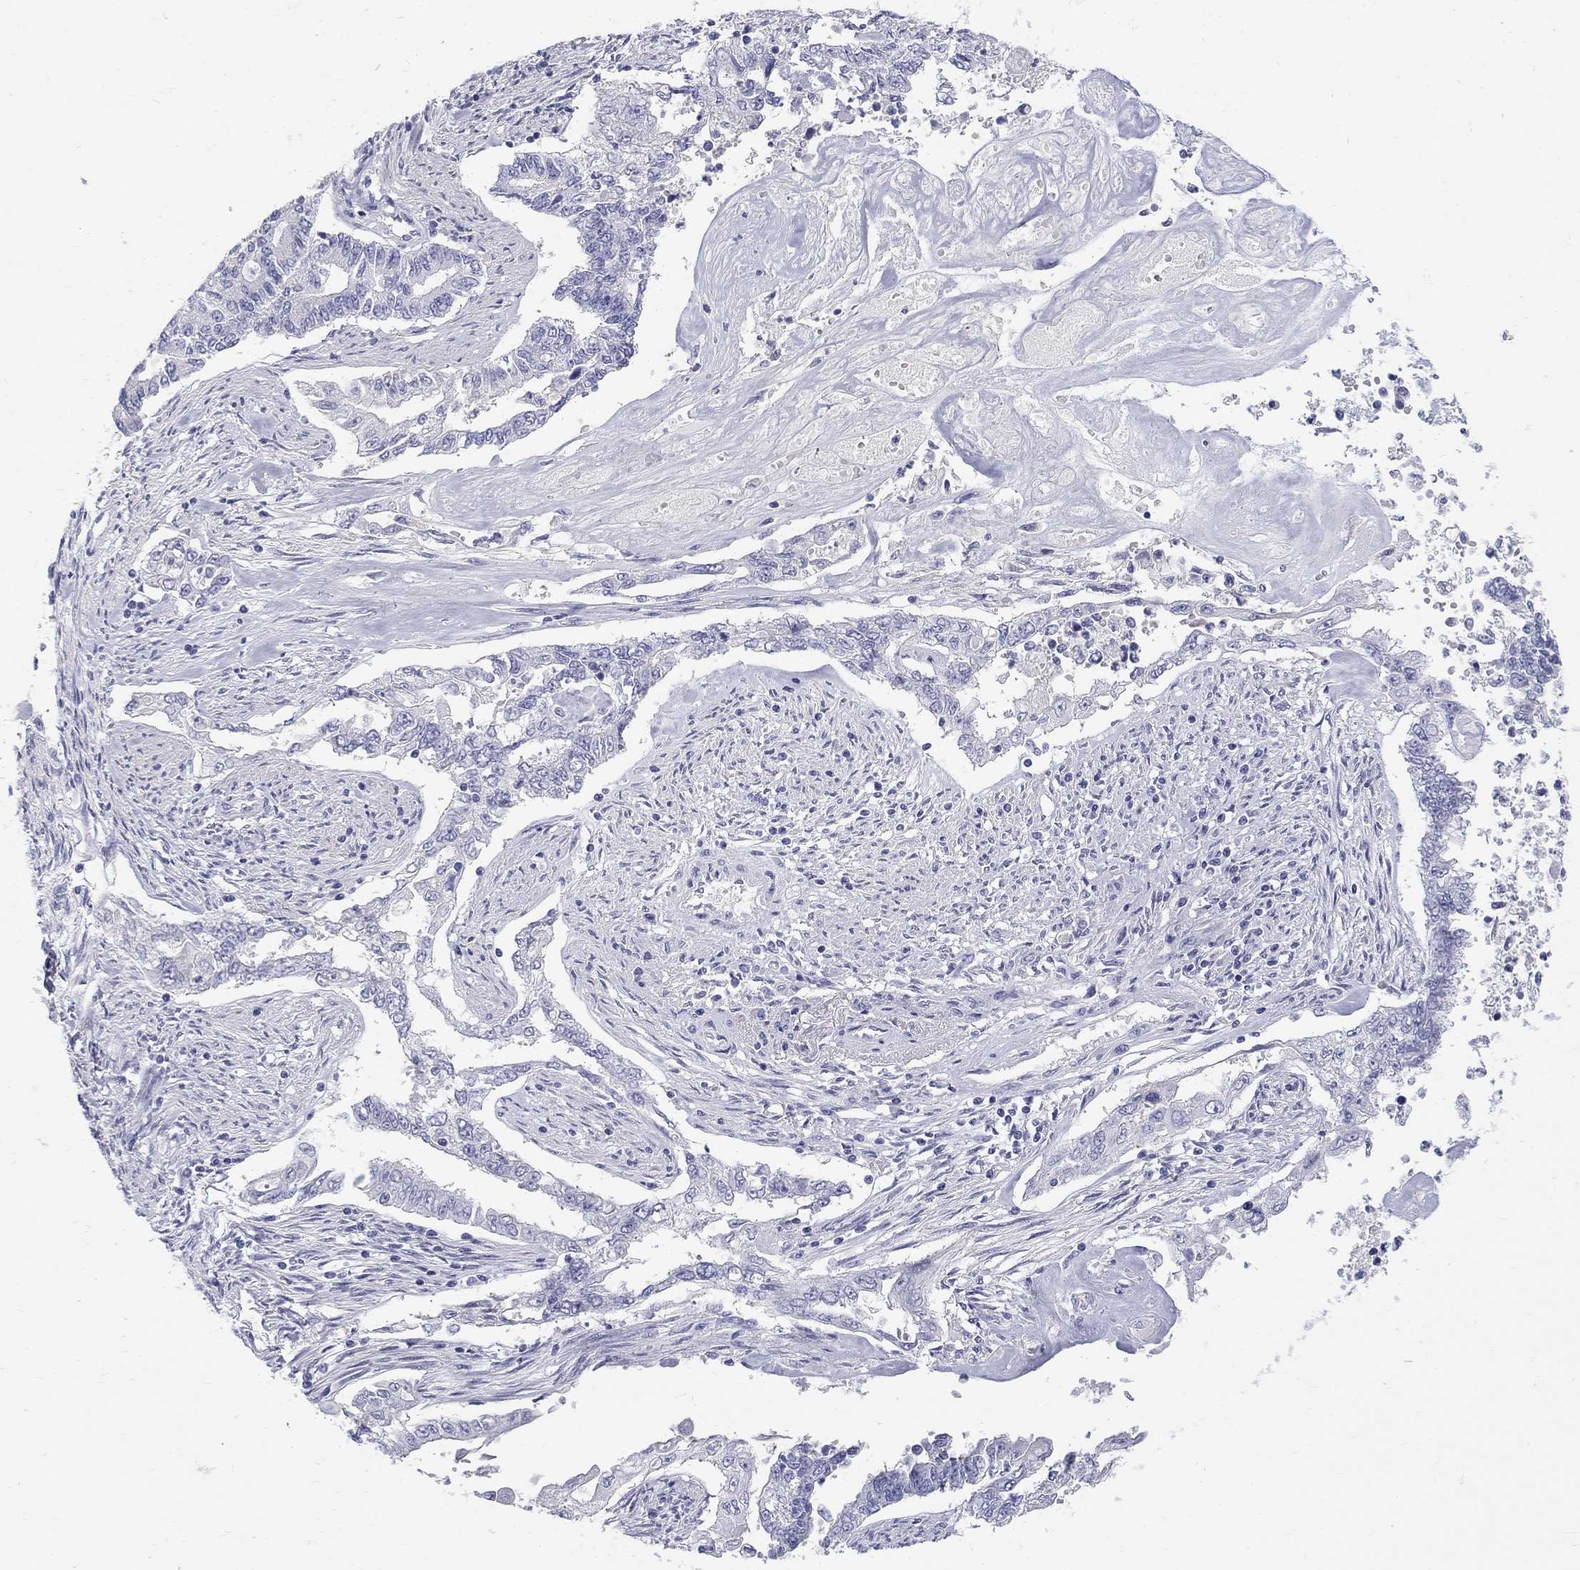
{"staining": {"intensity": "negative", "quantity": "none", "location": "none"}, "tissue": "endometrial cancer", "cell_type": "Tumor cells", "image_type": "cancer", "snomed": [{"axis": "morphology", "description": "Adenocarcinoma, NOS"}, {"axis": "topography", "description": "Uterus"}], "caption": "There is no significant staining in tumor cells of endometrial cancer (adenocarcinoma).", "gene": "MAGEB6", "patient": {"sex": "female", "age": 59}}